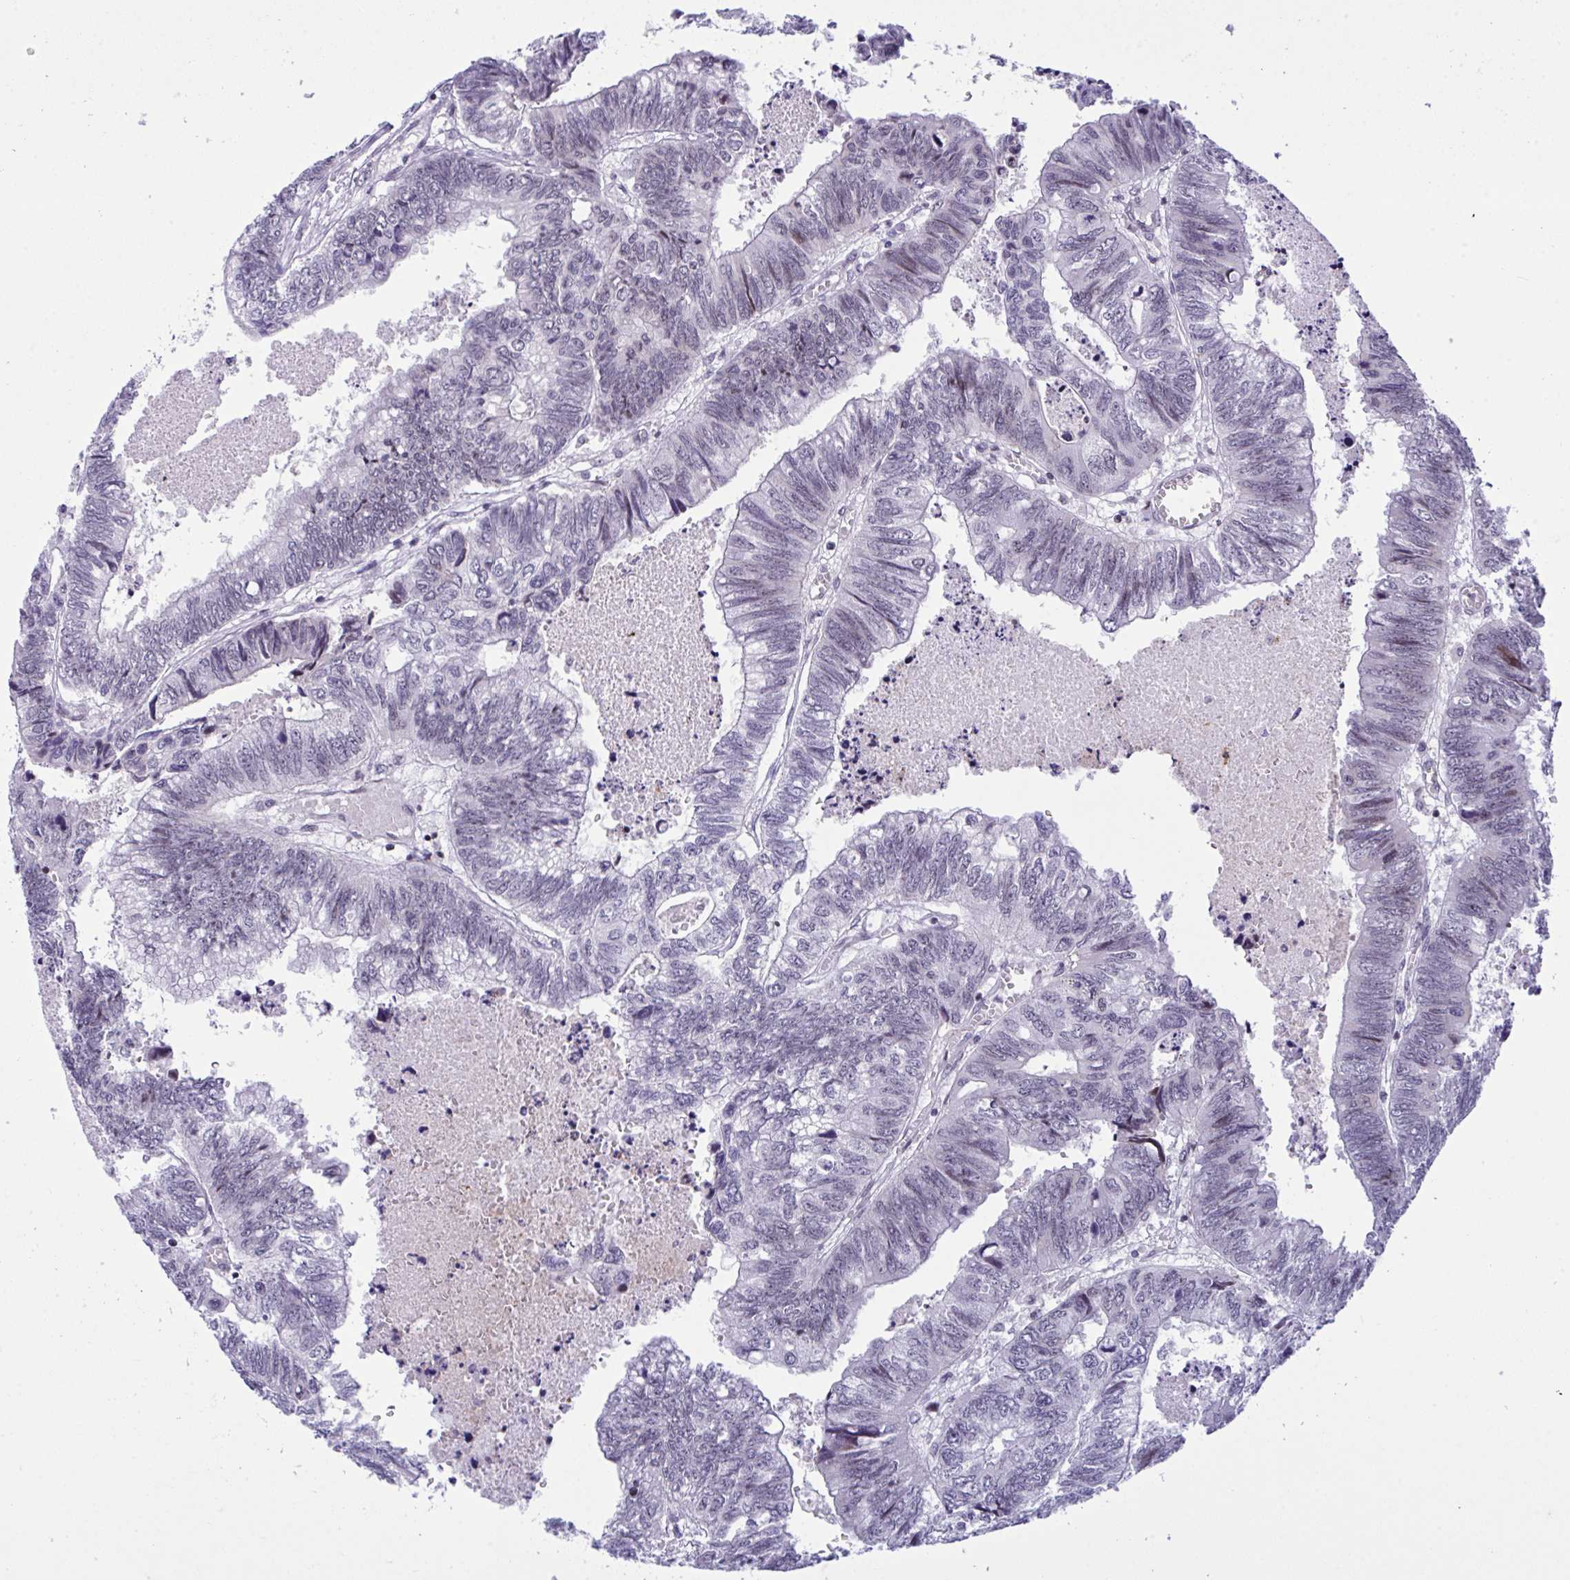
{"staining": {"intensity": "negative", "quantity": "none", "location": "none"}, "tissue": "colorectal cancer", "cell_type": "Tumor cells", "image_type": "cancer", "snomed": [{"axis": "morphology", "description": "Adenocarcinoma, NOS"}, {"axis": "topography", "description": "Colon"}], "caption": "A histopathology image of human colorectal cancer (adenocarcinoma) is negative for staining in tumor cells.", "gene": "ZFHX3", "patient": {"sex": "male", "age": 62}}